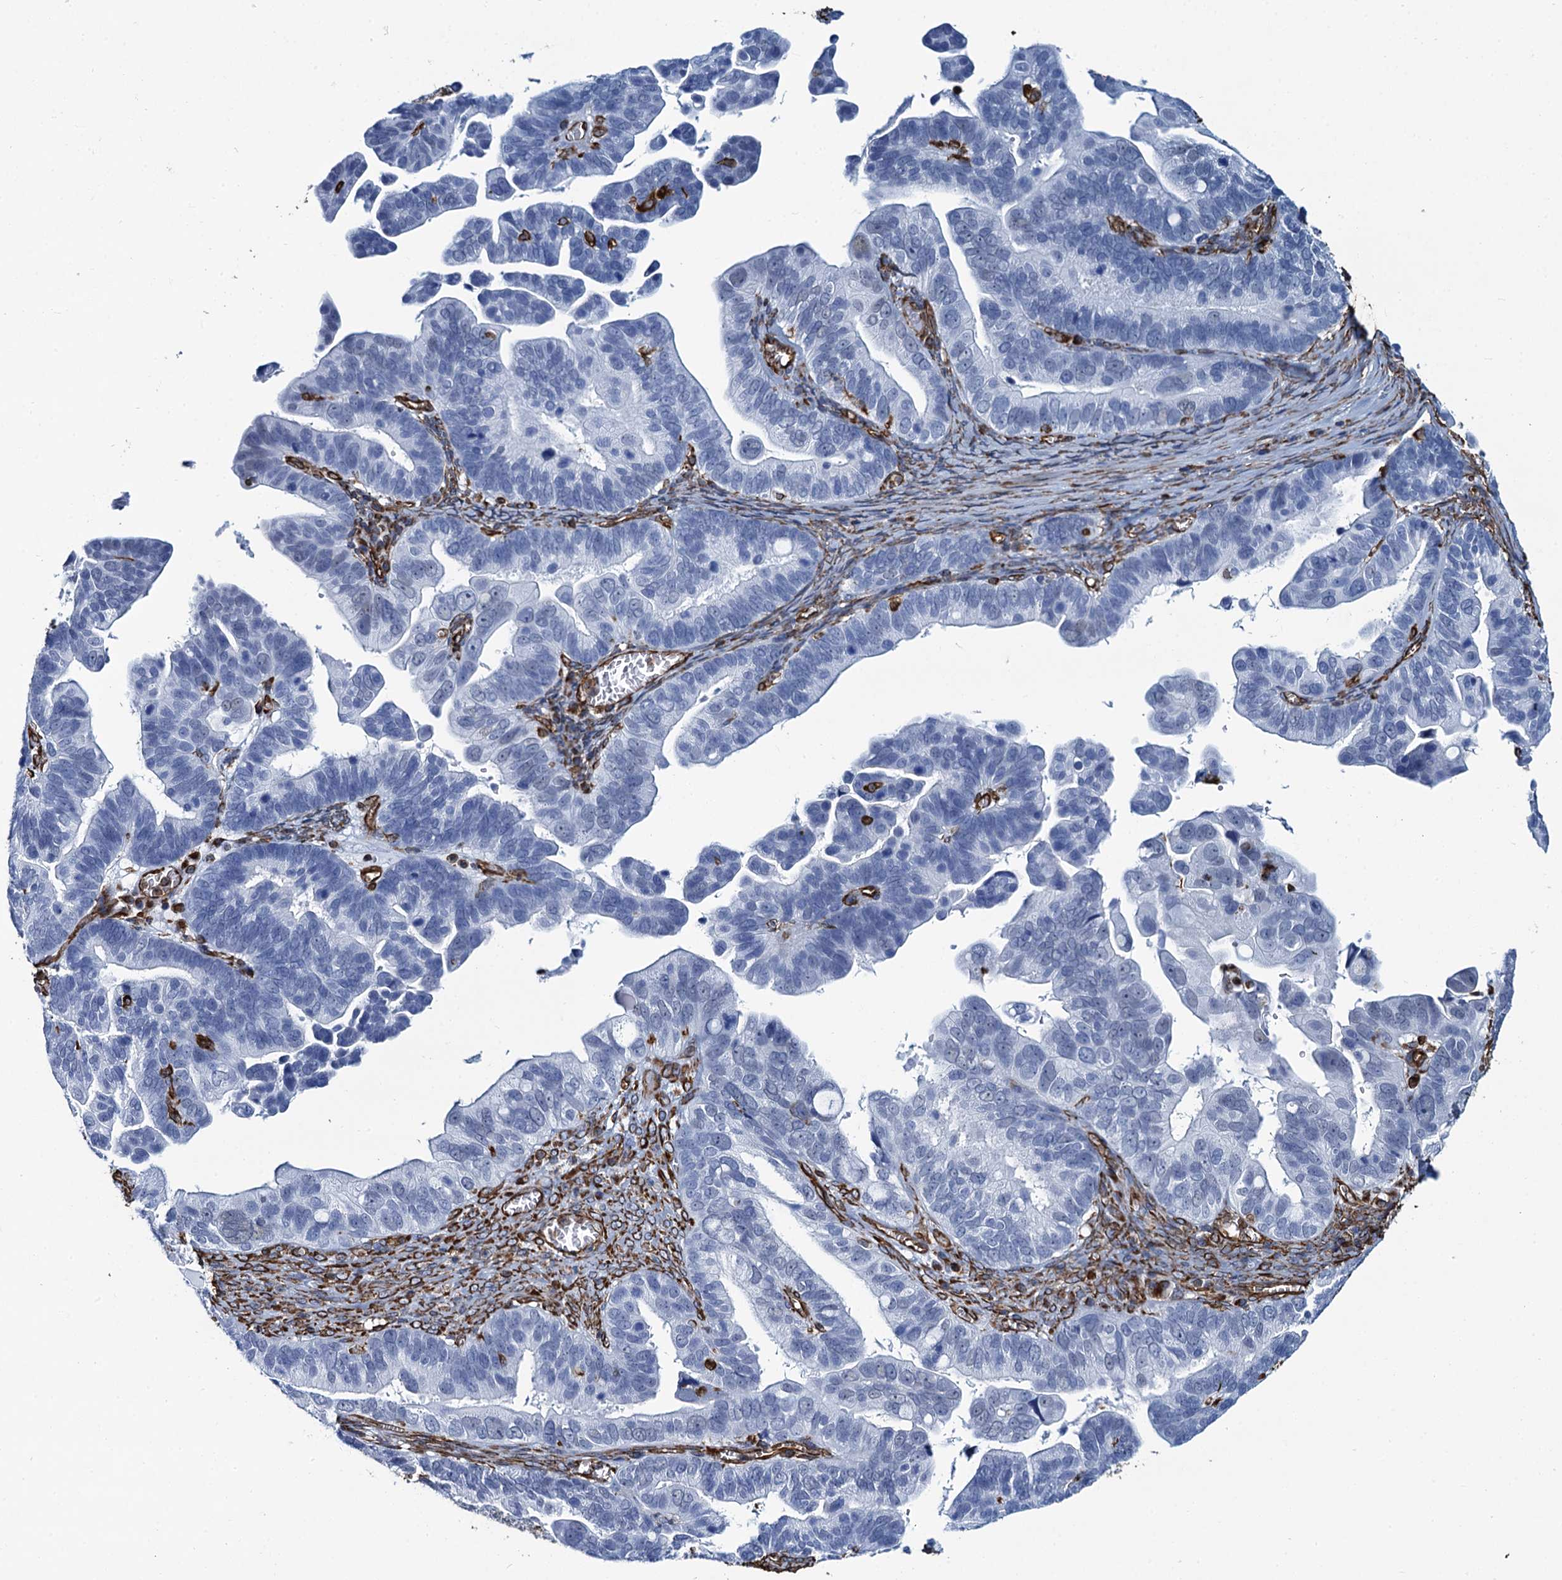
{"staining": {"intensity": "moderate", "quantity": "<25%", "location": "cytoplasmic/membranous"}, "tissue": "ovarian cancer", "cell_type": "Tumor cells", "image_type": "cancer", "snomed": [{"axis": "morphology", "description": "Cystadenocarcinoma, serous, NOS"}, {"axis": "topography", "description": "Ovary"}], "caption": "Immunohistochemistry micrograph of serous cystadenocarcinoma (ovarian) stained for a protein (brown), which demonstrates low levels of moderate cytoplasmic/membranous staining in about <25% of tumor cells.", "gene": "PGM2", "patient": {"sex": "female", "age": 56}}